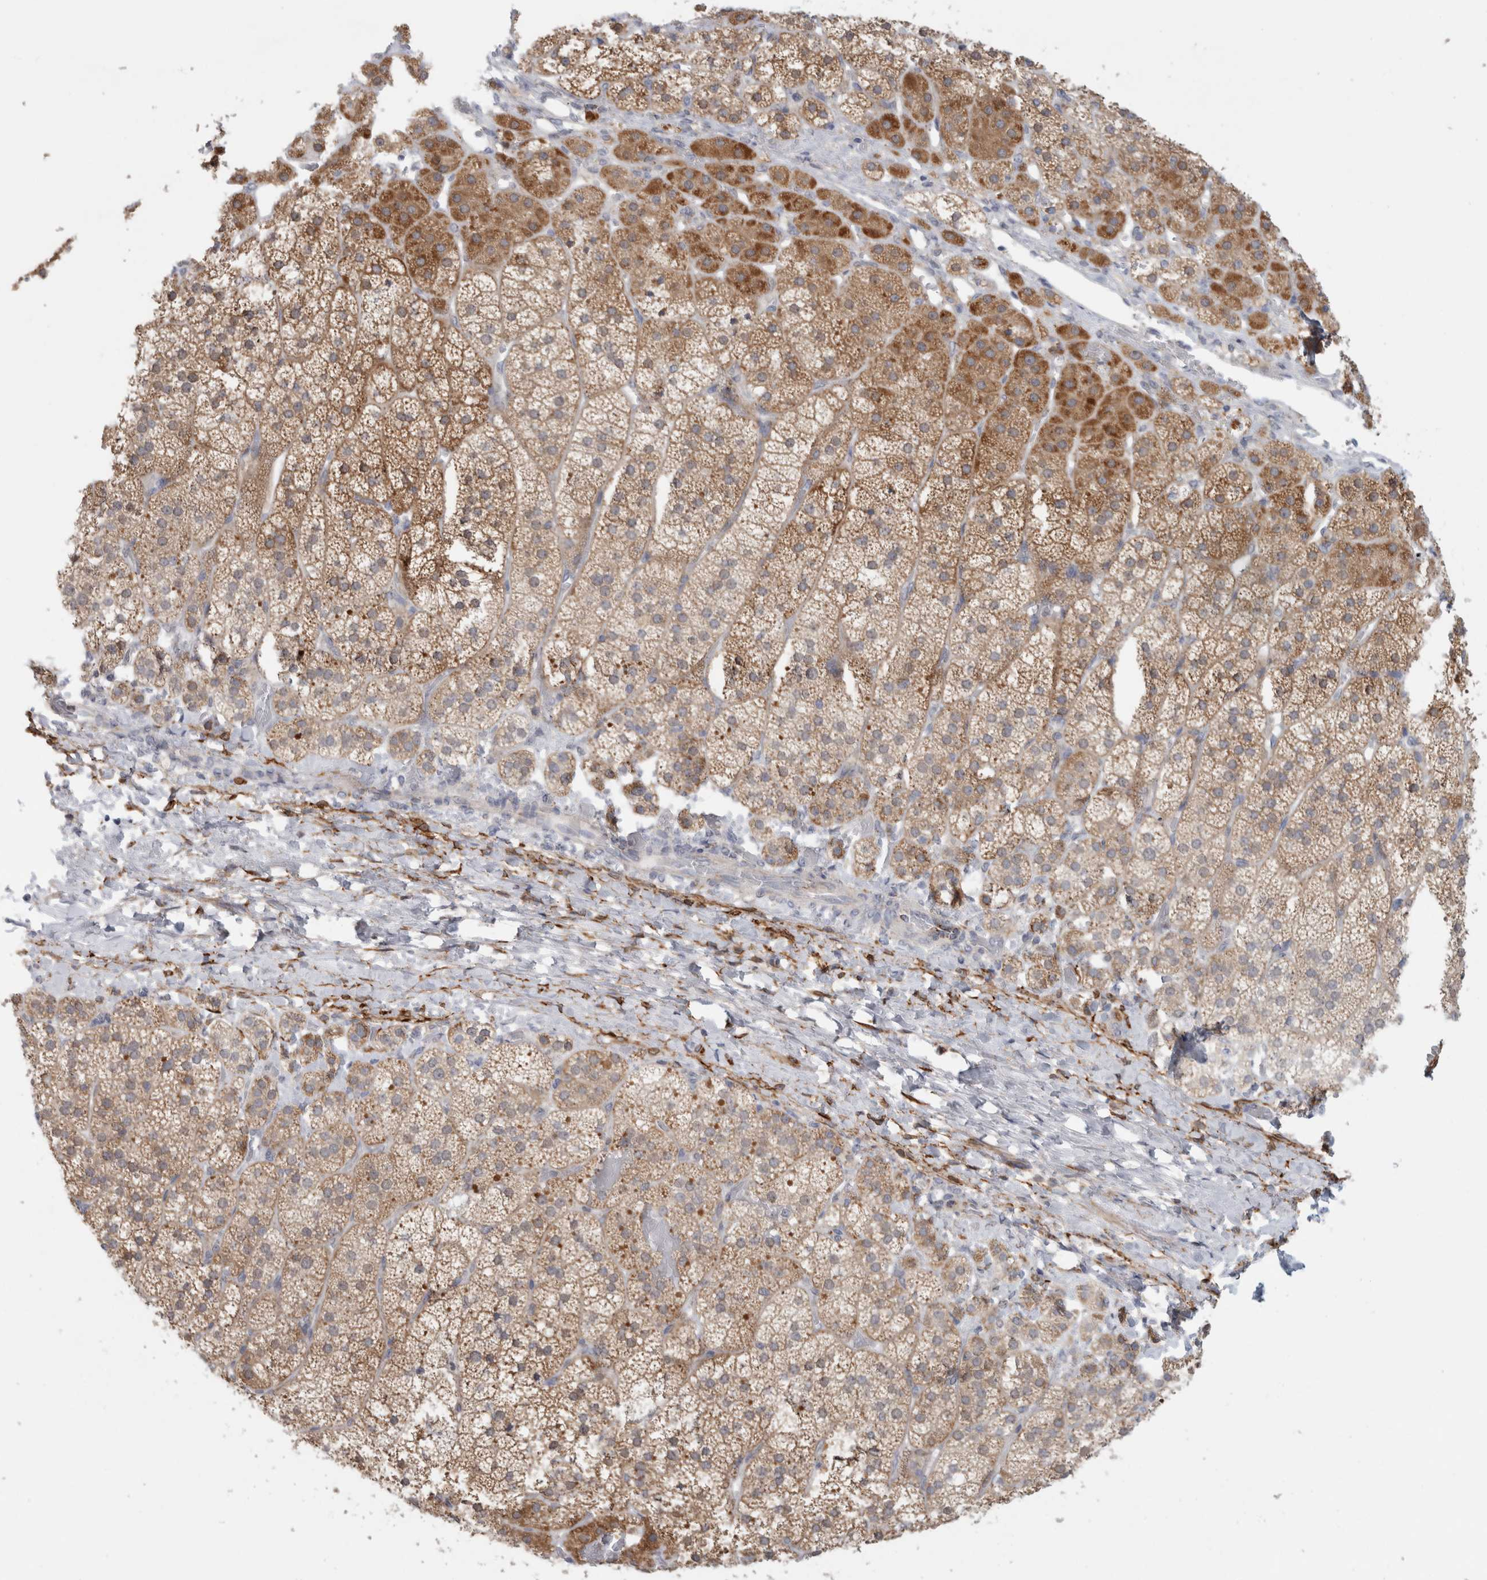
{"staining": {"intensity": "moderate", "quantity": ">75%", "location": "cytoplasmic/membranous"}, "tissue": "adrenal gland", "cell_type": "Glandular cells", "image_type": "normal", "snomed": [{"axis": "morphology", "description": "Normal tissue, NOS"}, {"axis": "topography", "description": "Adrenal gland"}], "caption": "High-power microscopy captured an IHC photomicrograph of benign adrenal gland, revealing moderate cytoplasmic/membranous expression in about >75% of glandular cells.", "gene": "RAB18", "patient": {"sex": "female", "age": 44}}